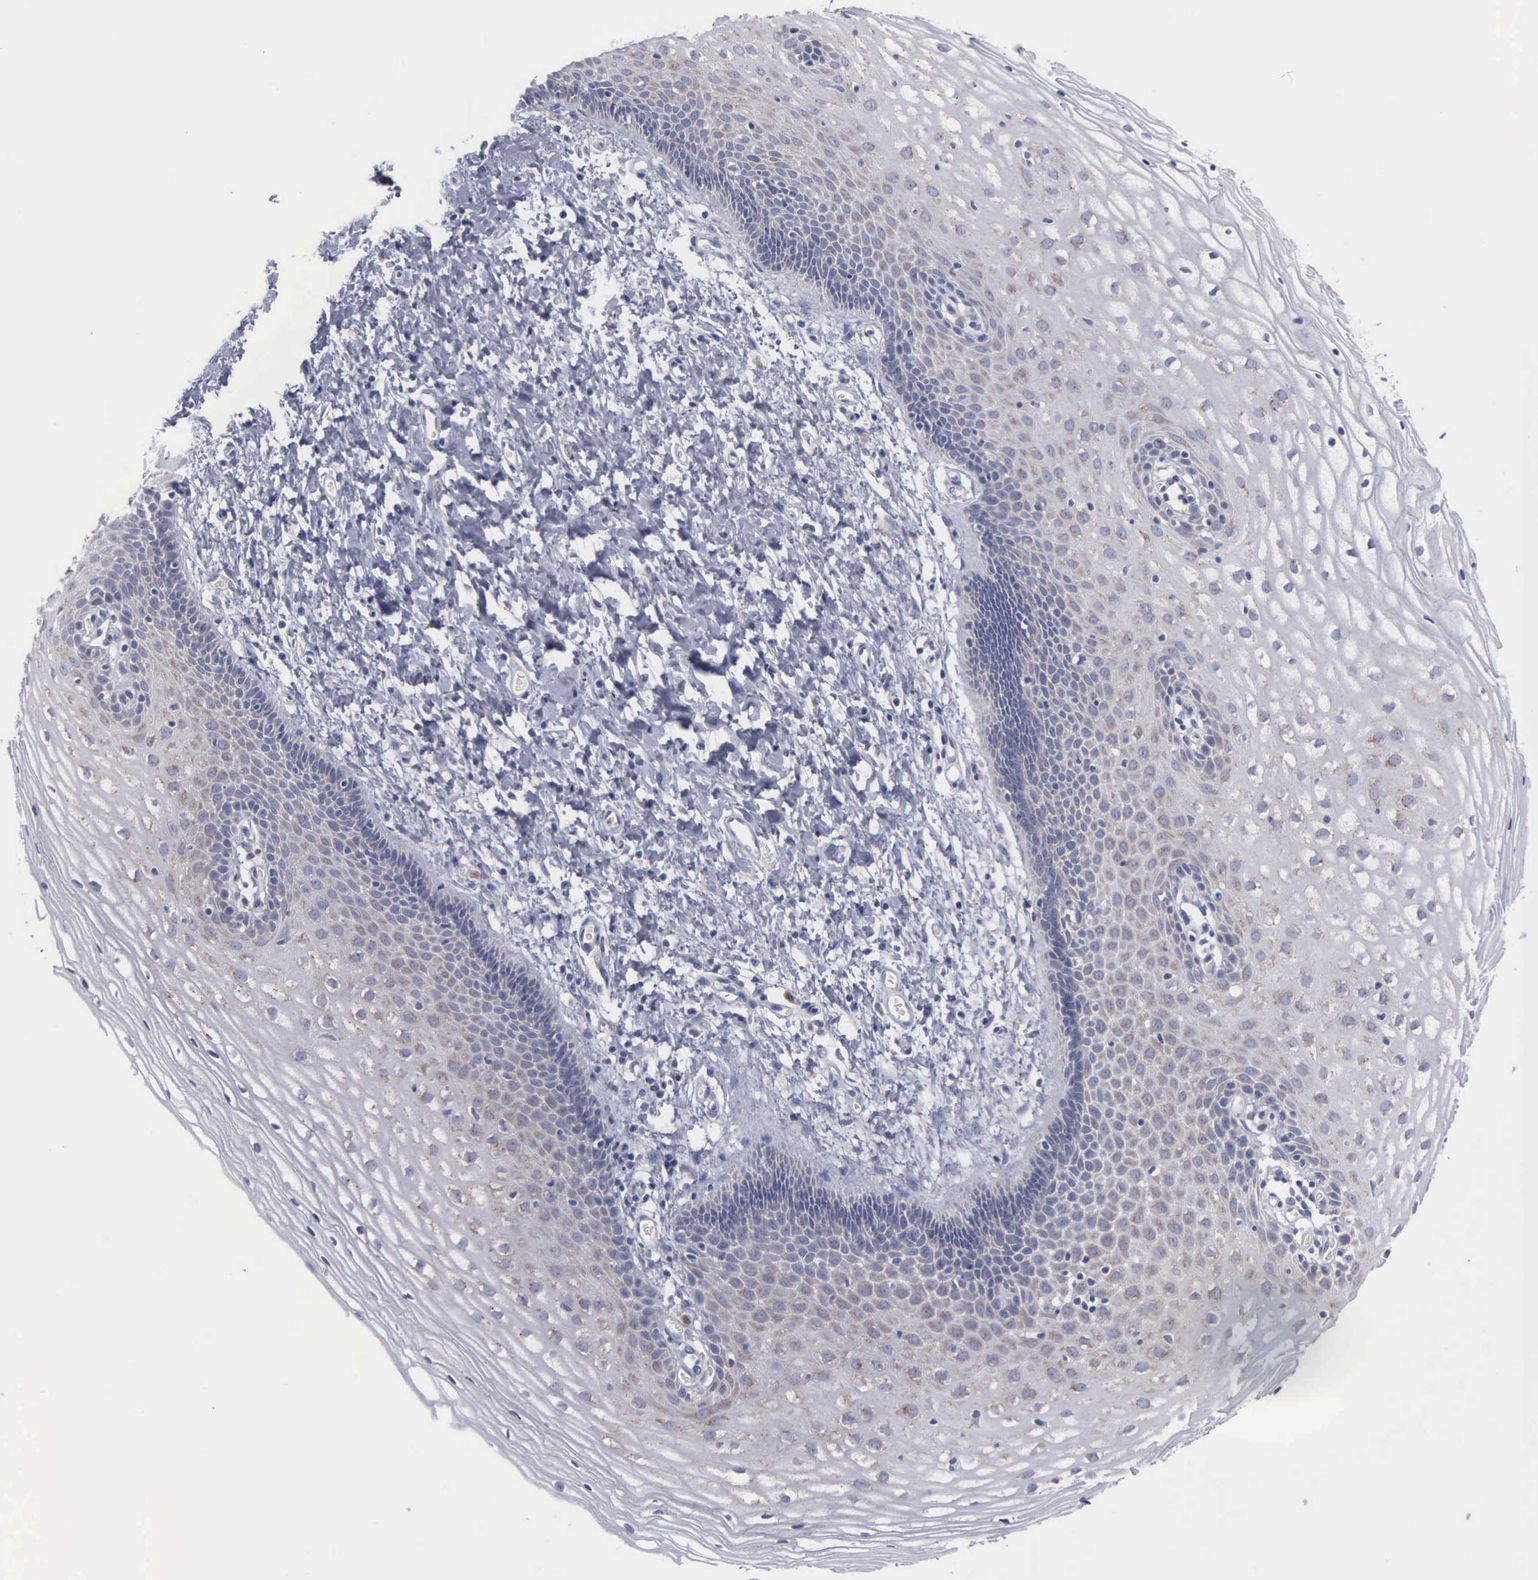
{"staining": {"intensity": "moderate", "quantity": "25%-75%", "location": "cytoplasmic/membranous"}, "tissue": "cervix", "cell_type": "Glandular cells", "image_type": "normal", "snomed": [{"axis": "morphology", "description": "Normal tissue, NOS"}, {"axis": "topography", "description": "Cervix"}], "caption": "Glandular cells display moderate cytoplasmic/membranous staining in approximately 25%-75% of cells in benign cervix. (Brightfield microscopy of DAB IHC at high magnification).", "gene": "APOOL", "patient": {"sex": "female", "age": 53}}